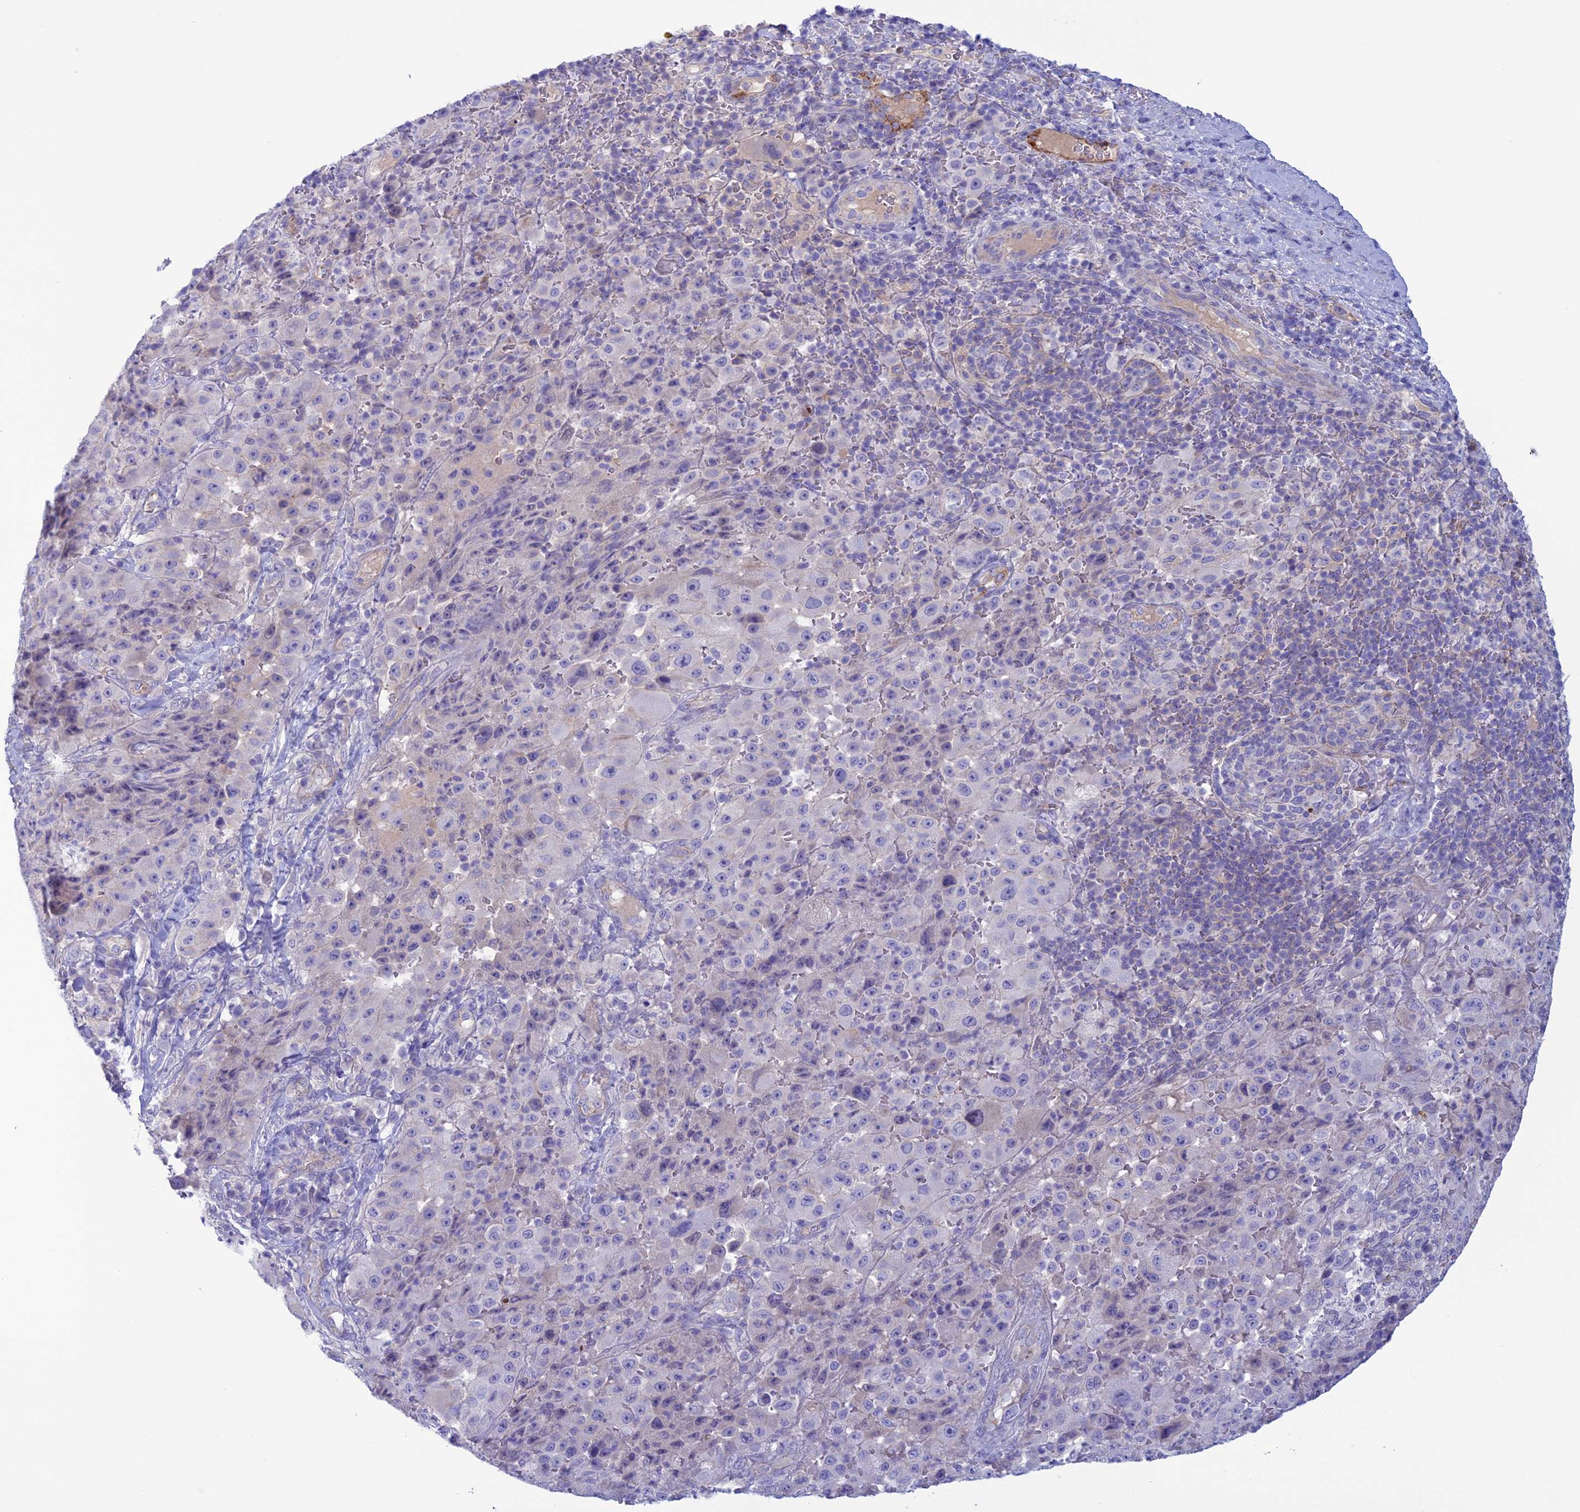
{"staining": {"intensity": "negative", "quantity": "none", "location": "none"}, "tissue": "melanoma", "cell_type": "Tumor cells", "image_type": "cancer", "snomed": [{"axis": "morphology", "description": "Malignant melanoma, Metastatic site"}, {"axis": "topography", "description": "Lymph node"}], "caption": "The micrograph demonstrates no staining of tumor cells in malignant melanoma (metastatic site).", "gene": "CDC42EP5", "patient": {"sex": "male", "age": 62}}